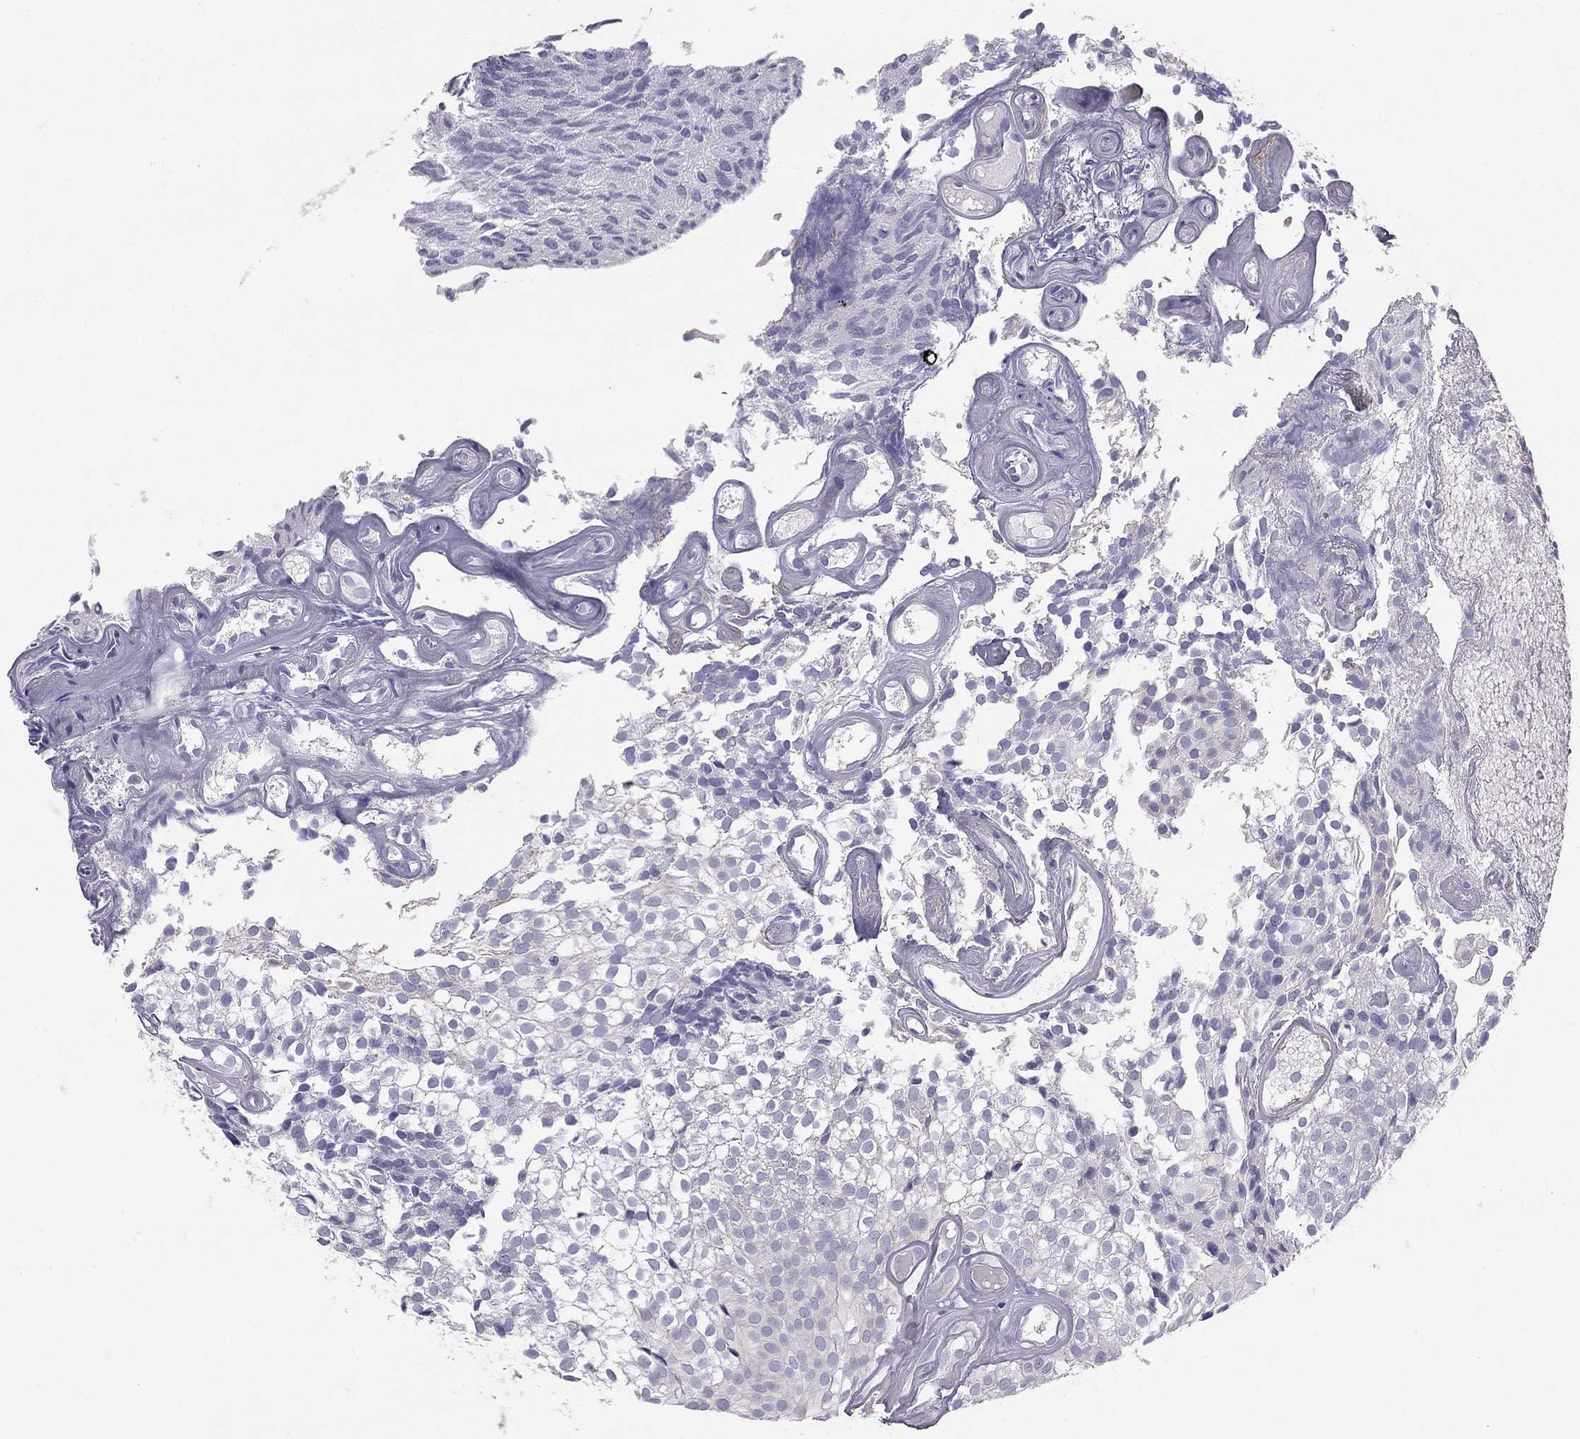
{"staining": {"intensity": "negative", "quantity": "none", "location": "none"}, "tissue": "urothelial cancer", "cell_type": "Tumor cells", "image_type": "cancer", "snomed": [{"axis": "morphology", "description": "Urothelial carcinoma, Low grade"}, {"axis": "topography", "description": "Urinary bladder"}], "caption": "Tumor cells show no significant protein expression in low-grade urothelial carcinoma.", "gene": "TDRD6", "patient": {"sex": "male", "age": 89}}